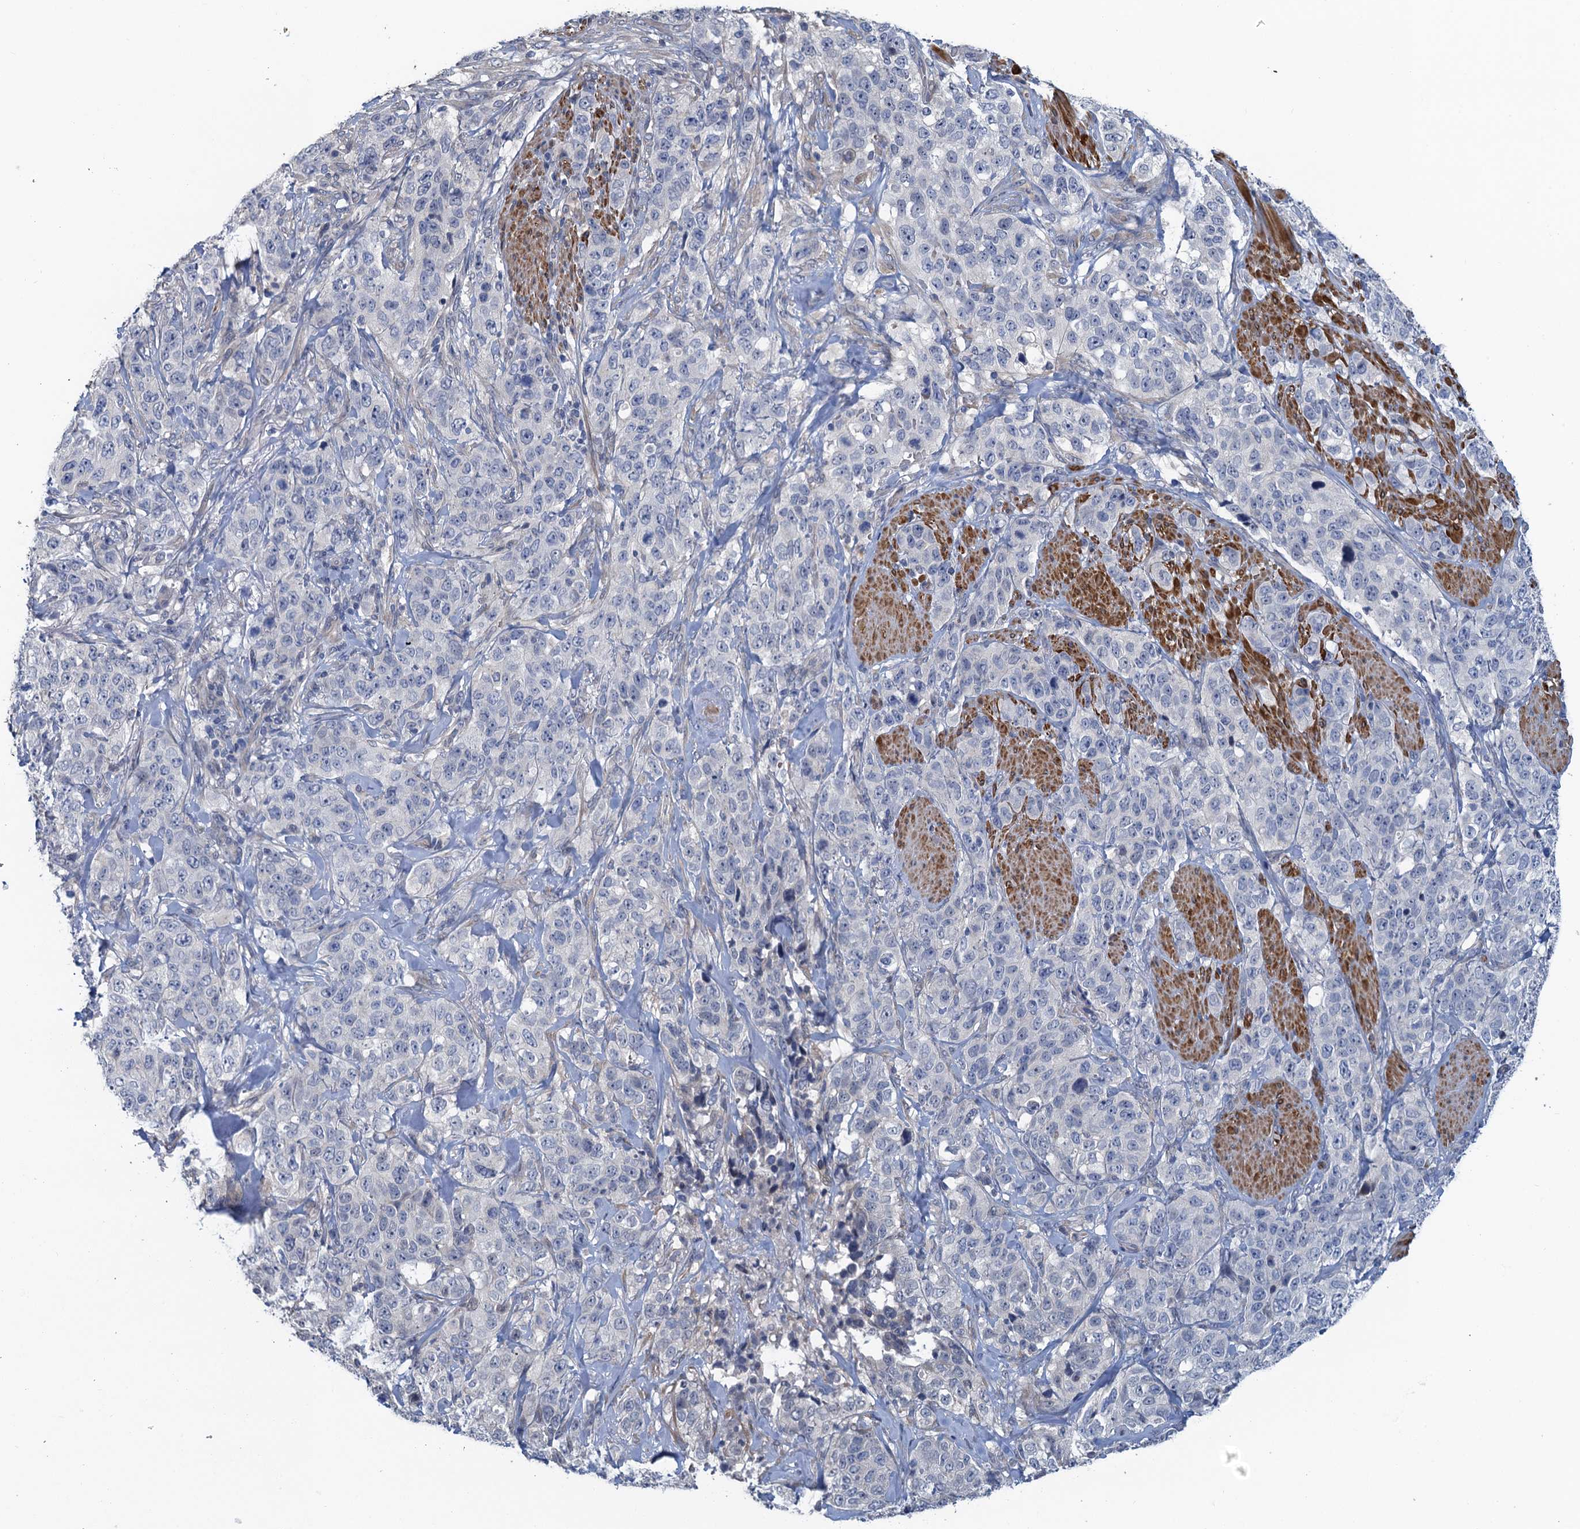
{"staining": {"intensity": "negative", "quantity": "none", "location": "none"}, "tissue": "stomach cancer", "cell_type": "Tumor cells", "image_type": "cancer", "snomed": [{"axis": "morphology", "description": "Adenocarcinoma, NOS"}, {"axis": "topography", "description": "Stomach"}], "caption": "A photomicrograph of human stomach cancer is negative for staining in tumor cells.", "gene": "MYO16", "patient": {"sex": "male", "age": 48}}